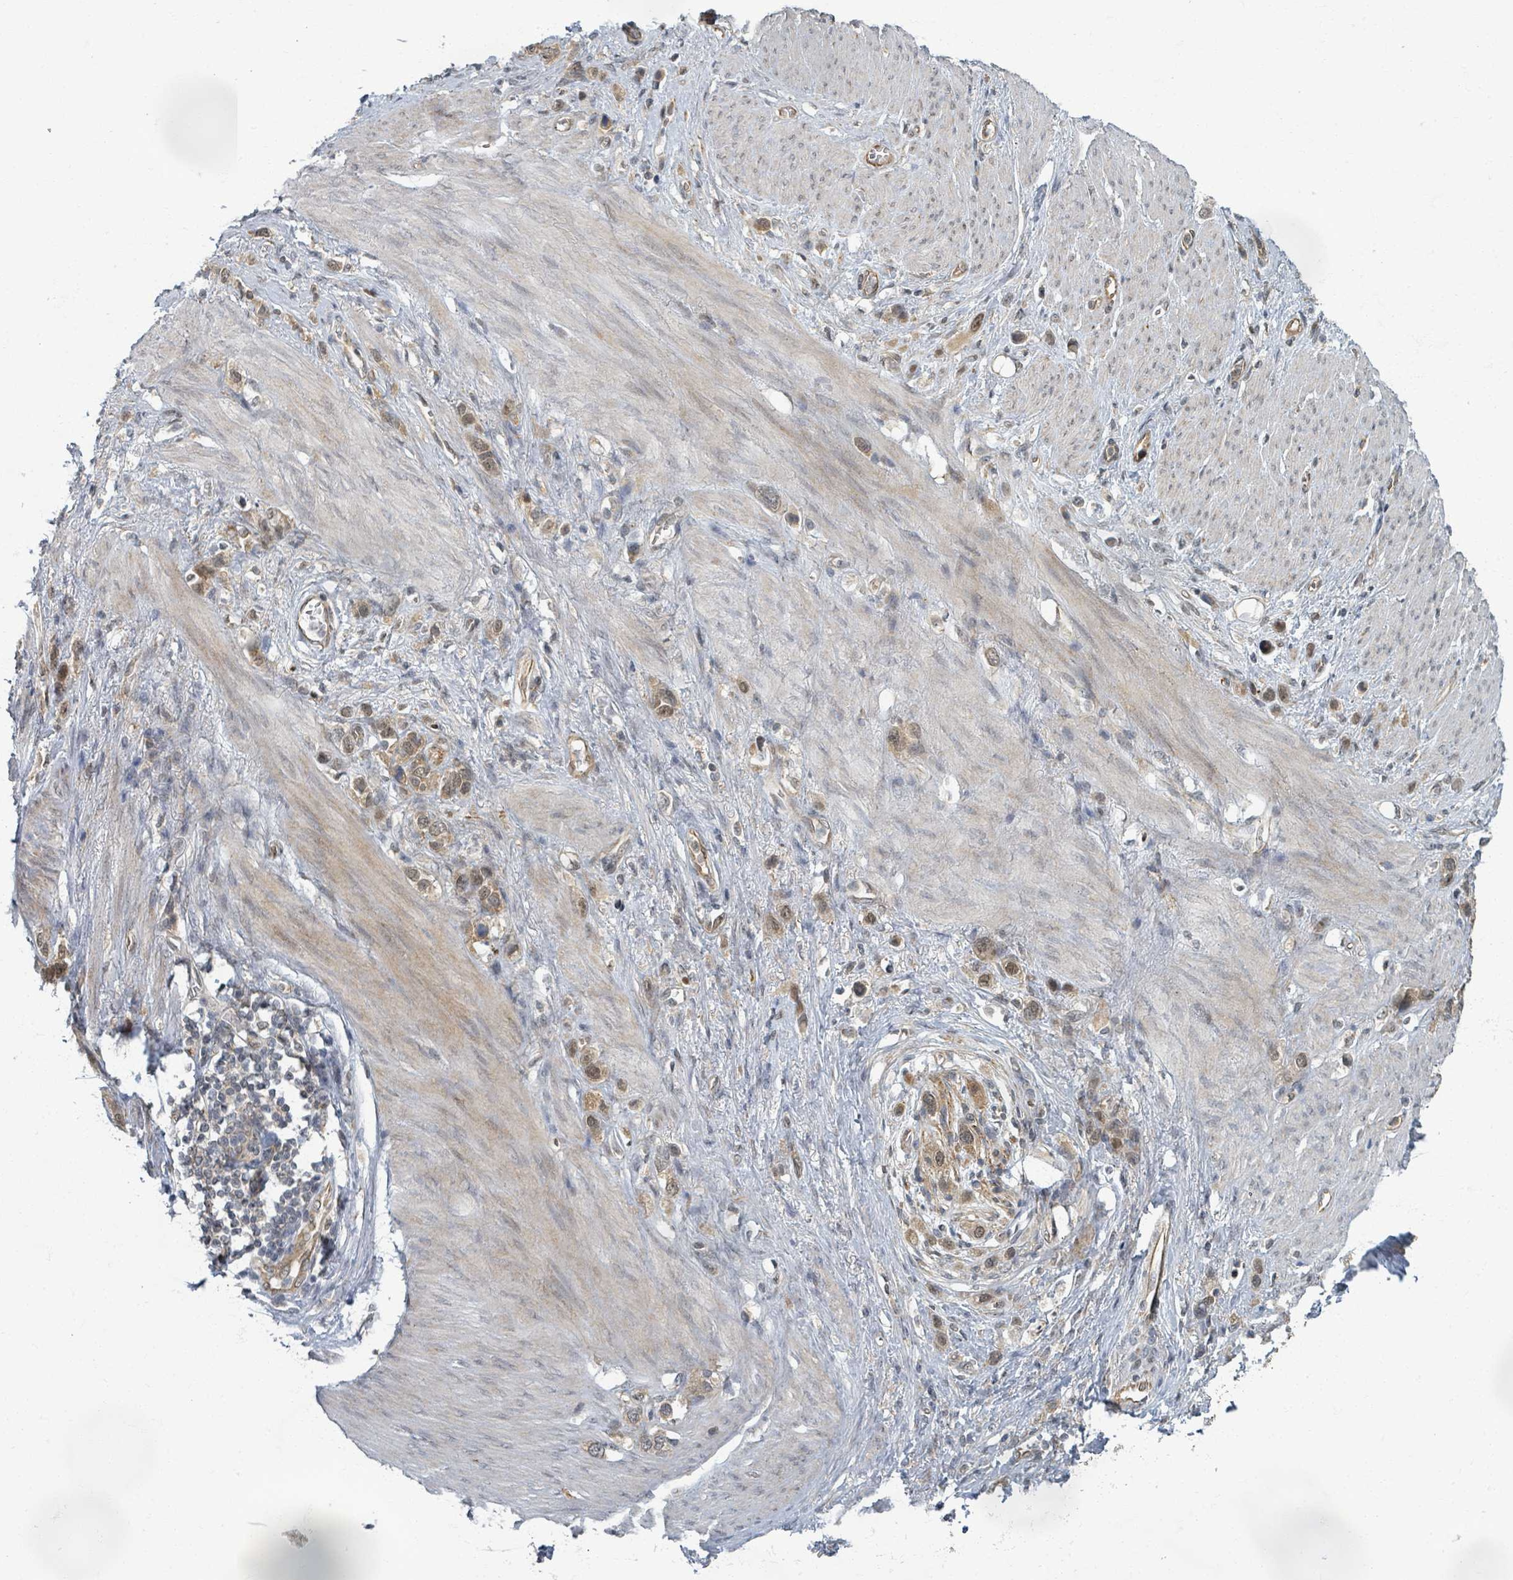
{"staining": {"intensity": "moderate", "quantity": "25%-75%", "location": "cytoplasmic/membranous,nuclear"}, "tissue": "stomach cancer", "cell_type": "Tumor cells", "image_type": "cancer", "snomed": [{"axis": "morphology", "description": "Adenocarcinoma, NOS"}, {"axis": "topography", "description": "Stomach"}], "caption": "Stomach cancer stained with IHC displays moderate cytoplasmic/membranous and nuclear expression in about 25%-75% of tumor cells. (DAB = brown stain, brightfield microscopy at high magnification).", "gene": "INTS15", "patient": {"sex": "female", "age": 65}}